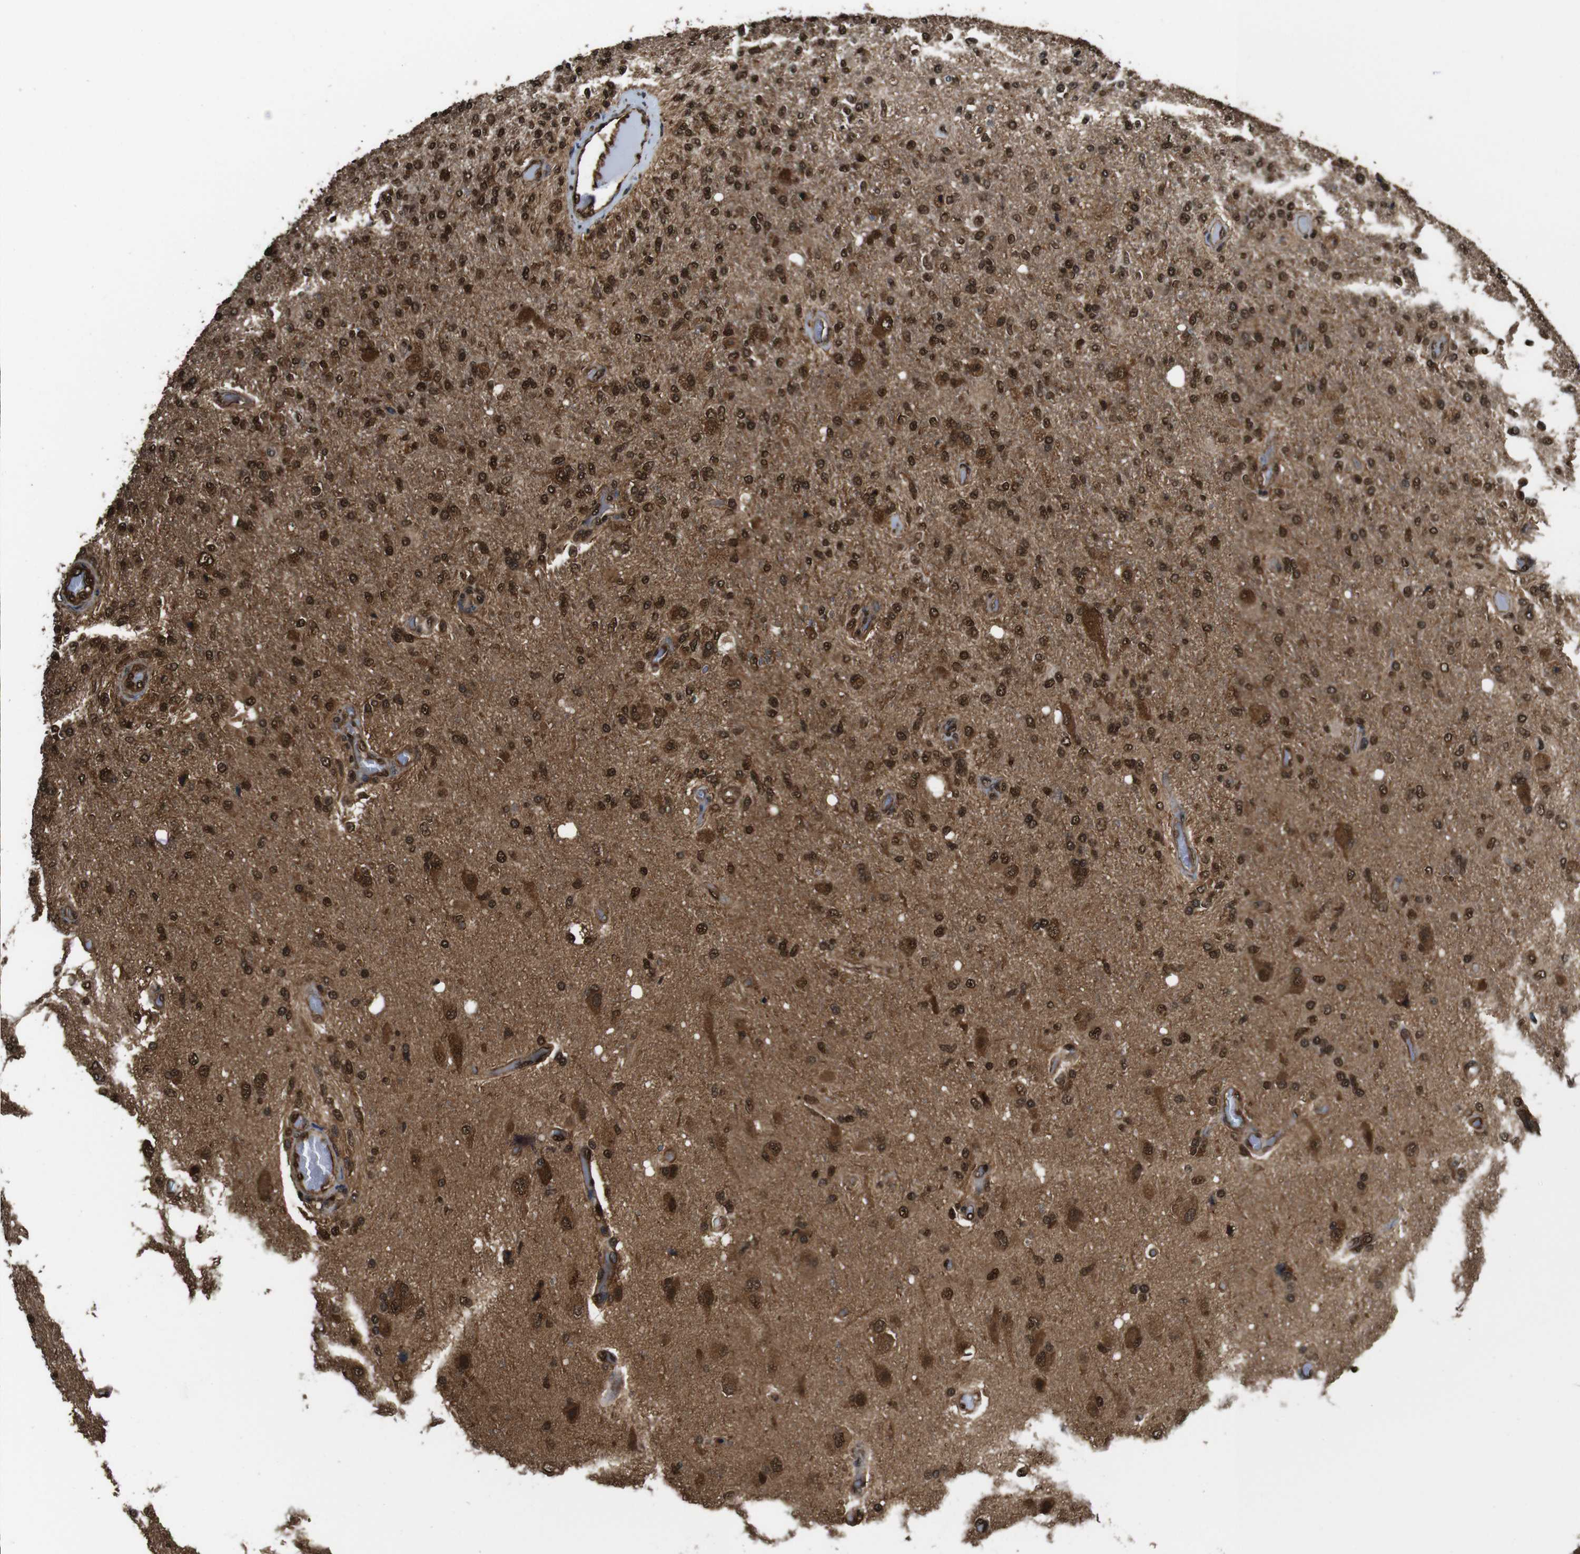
{"staining": {"intensity": "strong", "quantity": ">75%", "location": "cytoplasmic/membranous,nuclear"}, "tissue": "glioma", "cell_type": "Tumor cells", "image_type": "cancer", "snomed": [{"axis": "morphology", "description": "Normal tissue, NOS"}, {"axis": "morphology", "description": "Glioma, malignant, High grade"}, {"axis": "topography", "description": "Cerebral cortex"}], "caption": "A high-resolution image shows immunohistochemistry staining of malignant glioma (high-grade), which demonstrates strong cytoplasmic/membranous and nuclear positivity in about >75% of tumor cells.", "gene": "VCP", "patient": {"sex": "male", "age": 77}}